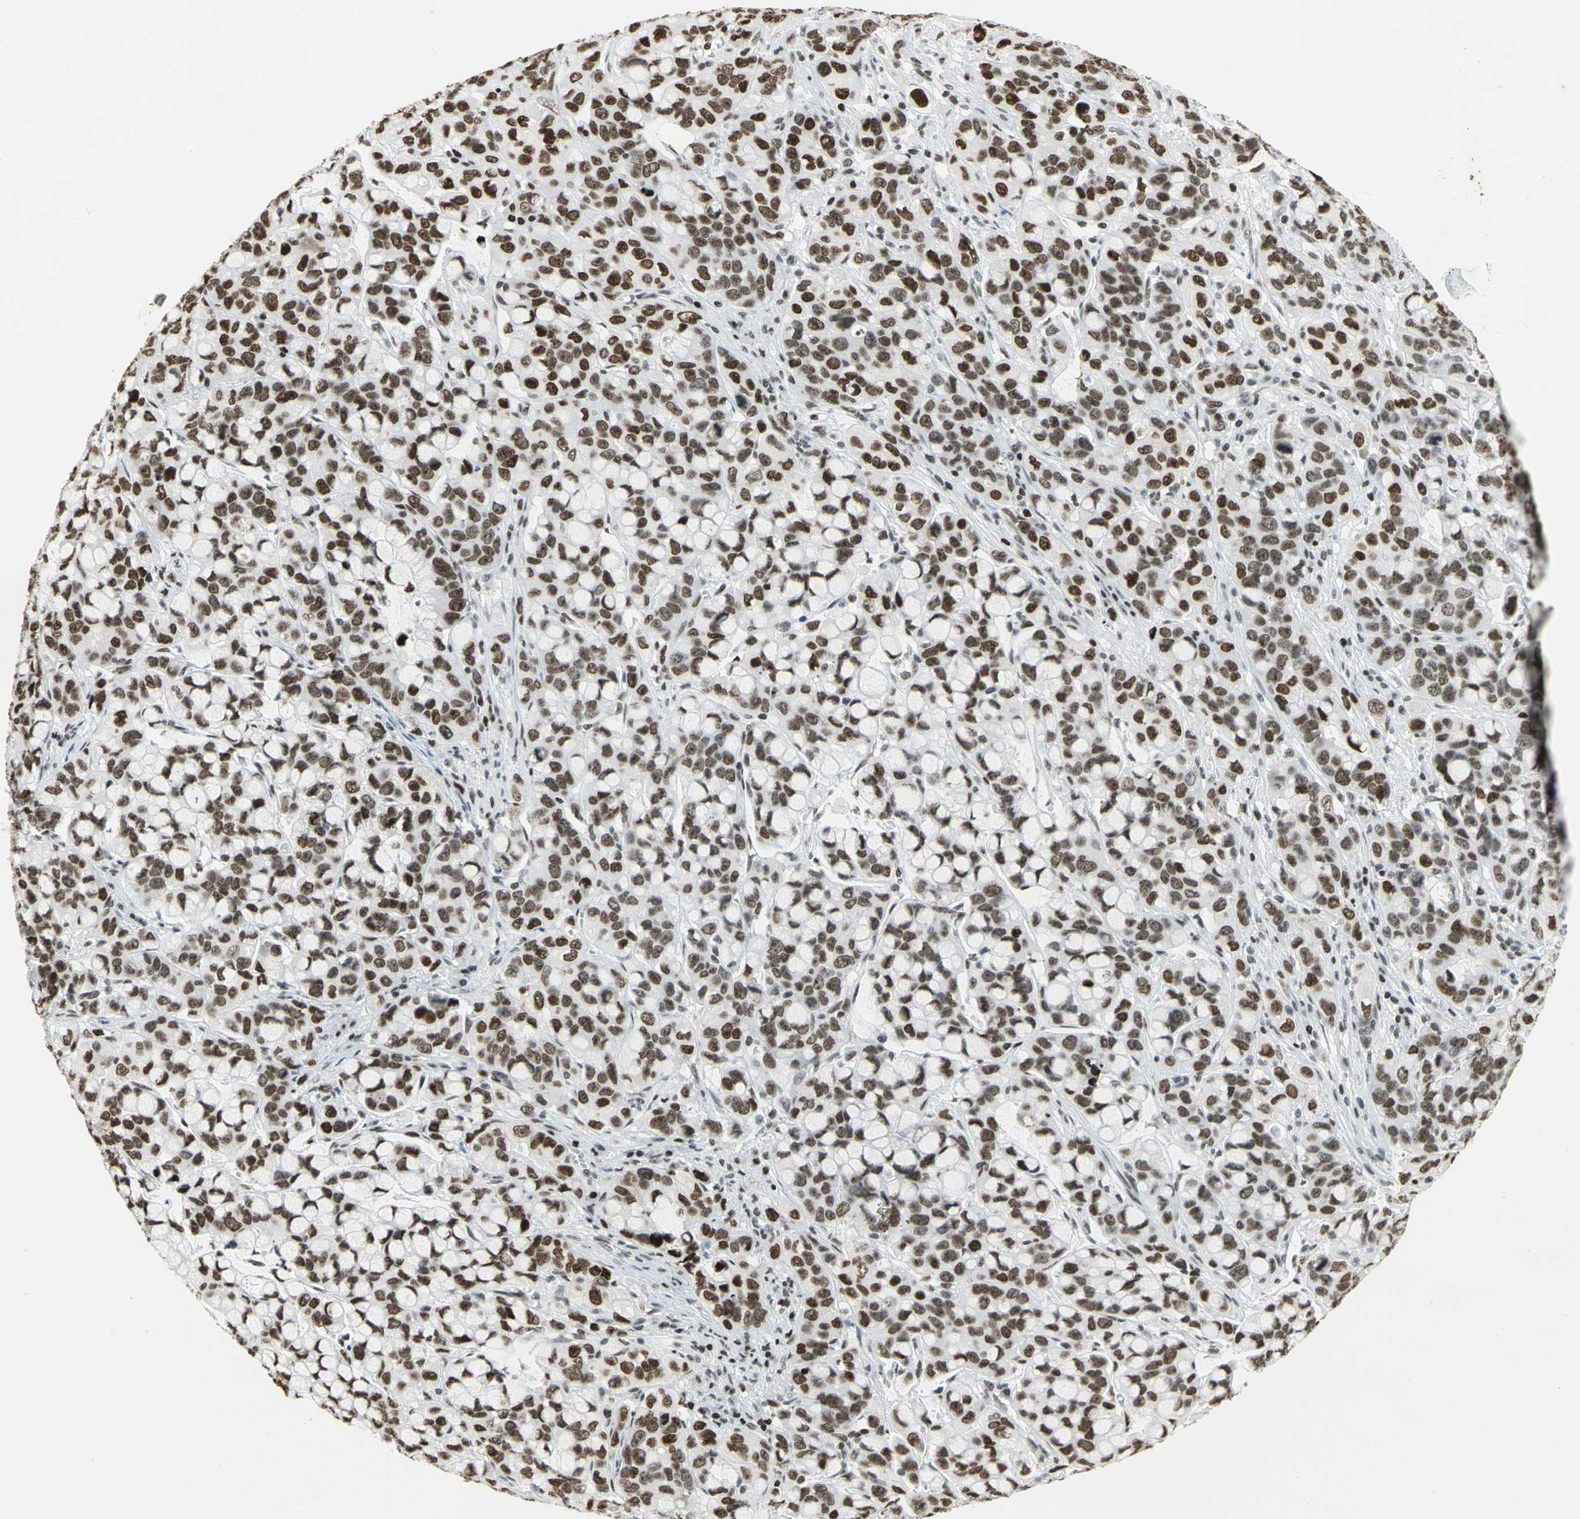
{"staining": {"intensity": "strong", "quantity": ">75%", "location": "nuclear"}, "tissue": "stomach cancer", "cell_type": "Tumor cells", "image_type": "cancer", "snomed": [{"axis": "morphology", "description": "Adenocarcinoma, NOS"}, {"axis": "topography", "description": "Stomach, lower"}], "caption": "High-power microscopy captured an immunohistochemistry (IHC) micrograph of stomach adenocarcinoma, revealing strong nuclear expression in approximately >75% of tumor cells.", "gene": "HMGB1", "patient": {"sex": "male", "age": 84}}